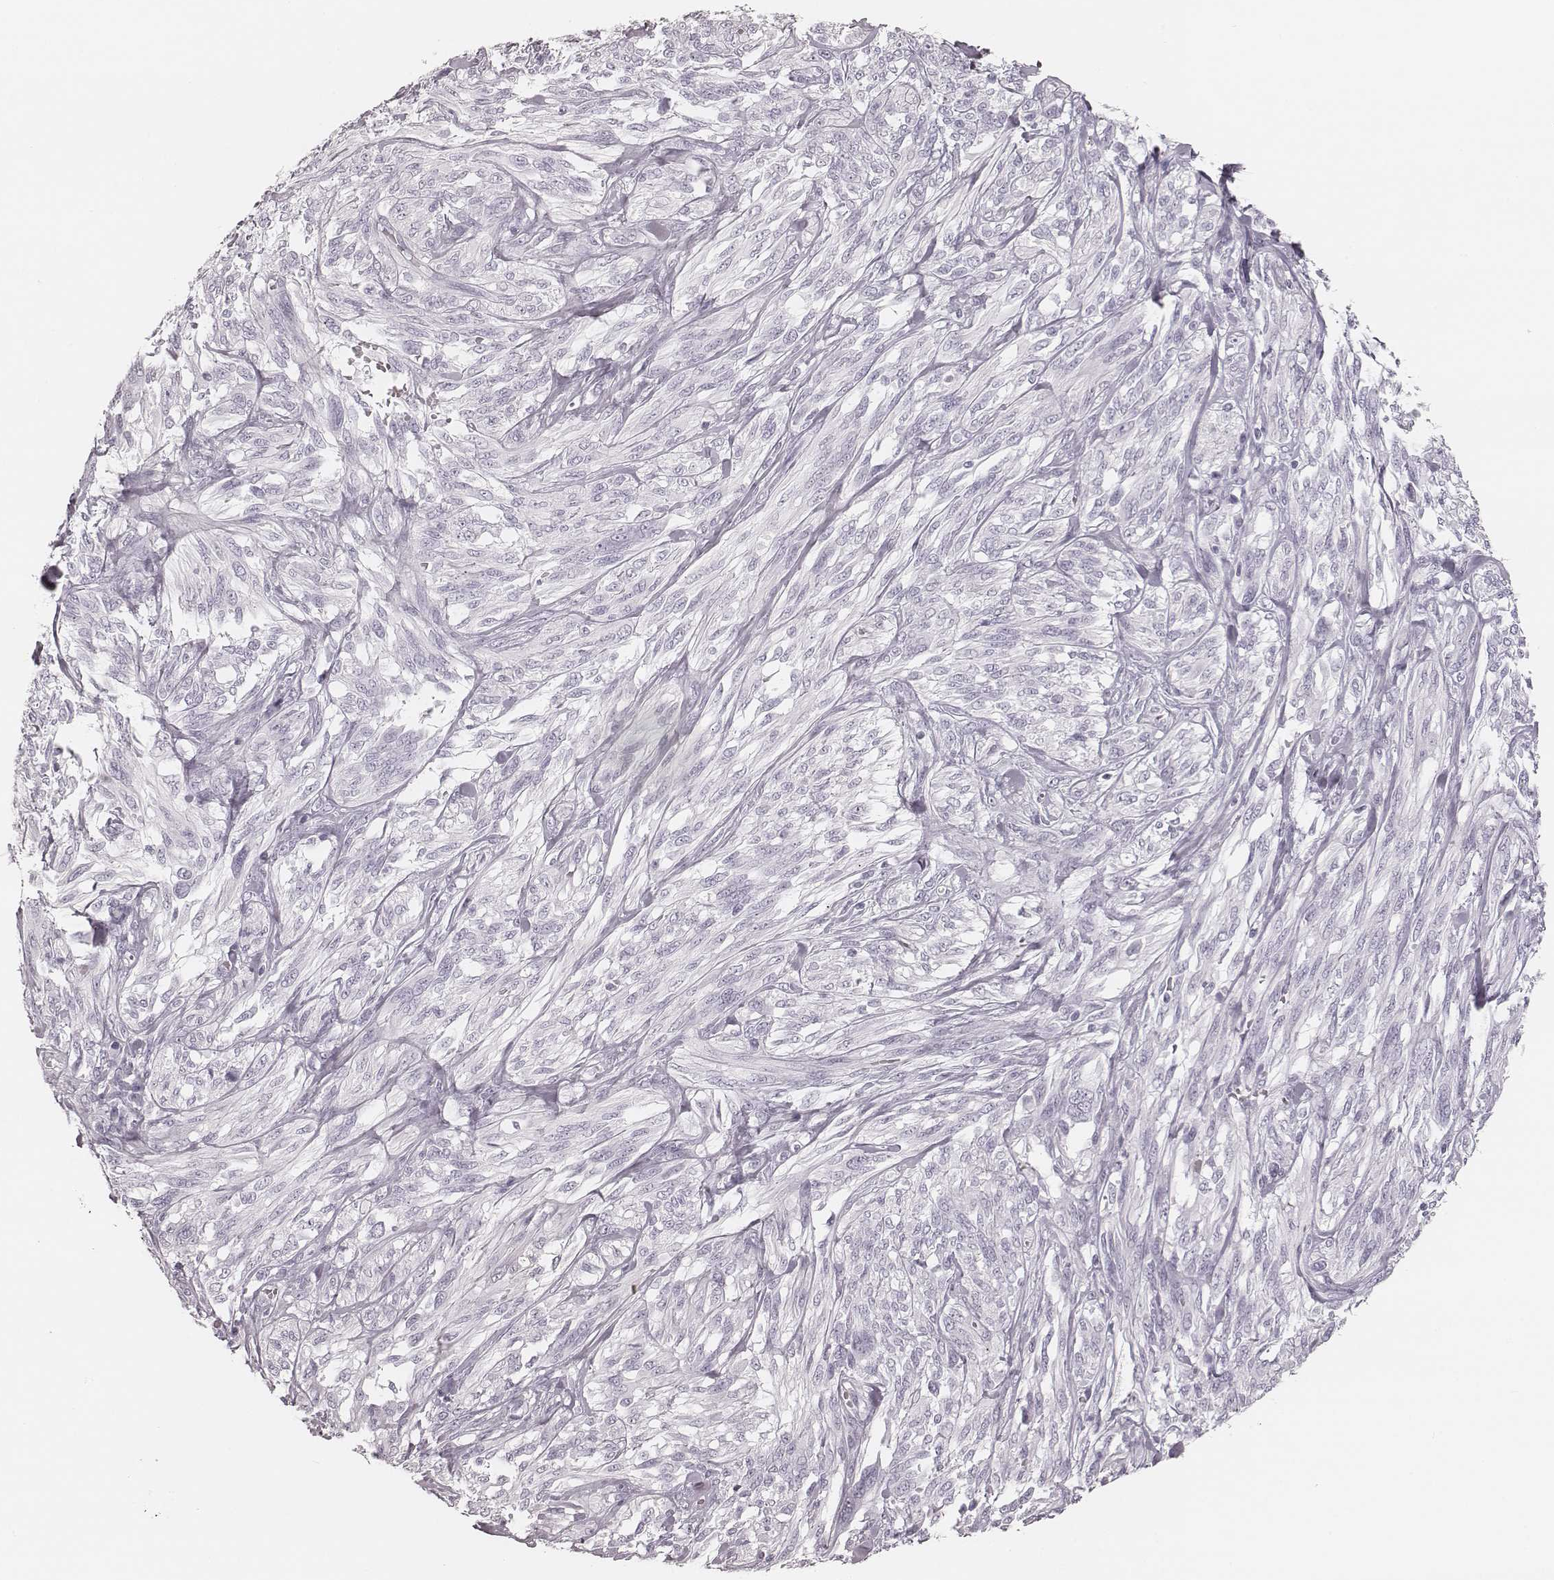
{"staining": {"intensity": "negative", "quantity": "none", "location": "none"}, "tissue": "melanoma", "cell_type": "Tumor cells", "image_type": "cancer", "snomed": [{"axis": "morphology", "description": "Malignant melanoma, NOS"}, {"axis": "topography", "description": "Skin"}], "caption": "DAB immunohistochemical staining of human melanoma reveals no significant expression in tumor cells. (Stains: DAB (3,3'-diaminobenzidine) immunohistochemistry with hematoxylin counter stain, Microscopy: brightfield microscopy at high magnification).", "gene": "MSX1", "patient": {"sex": "female", "age": 91}}